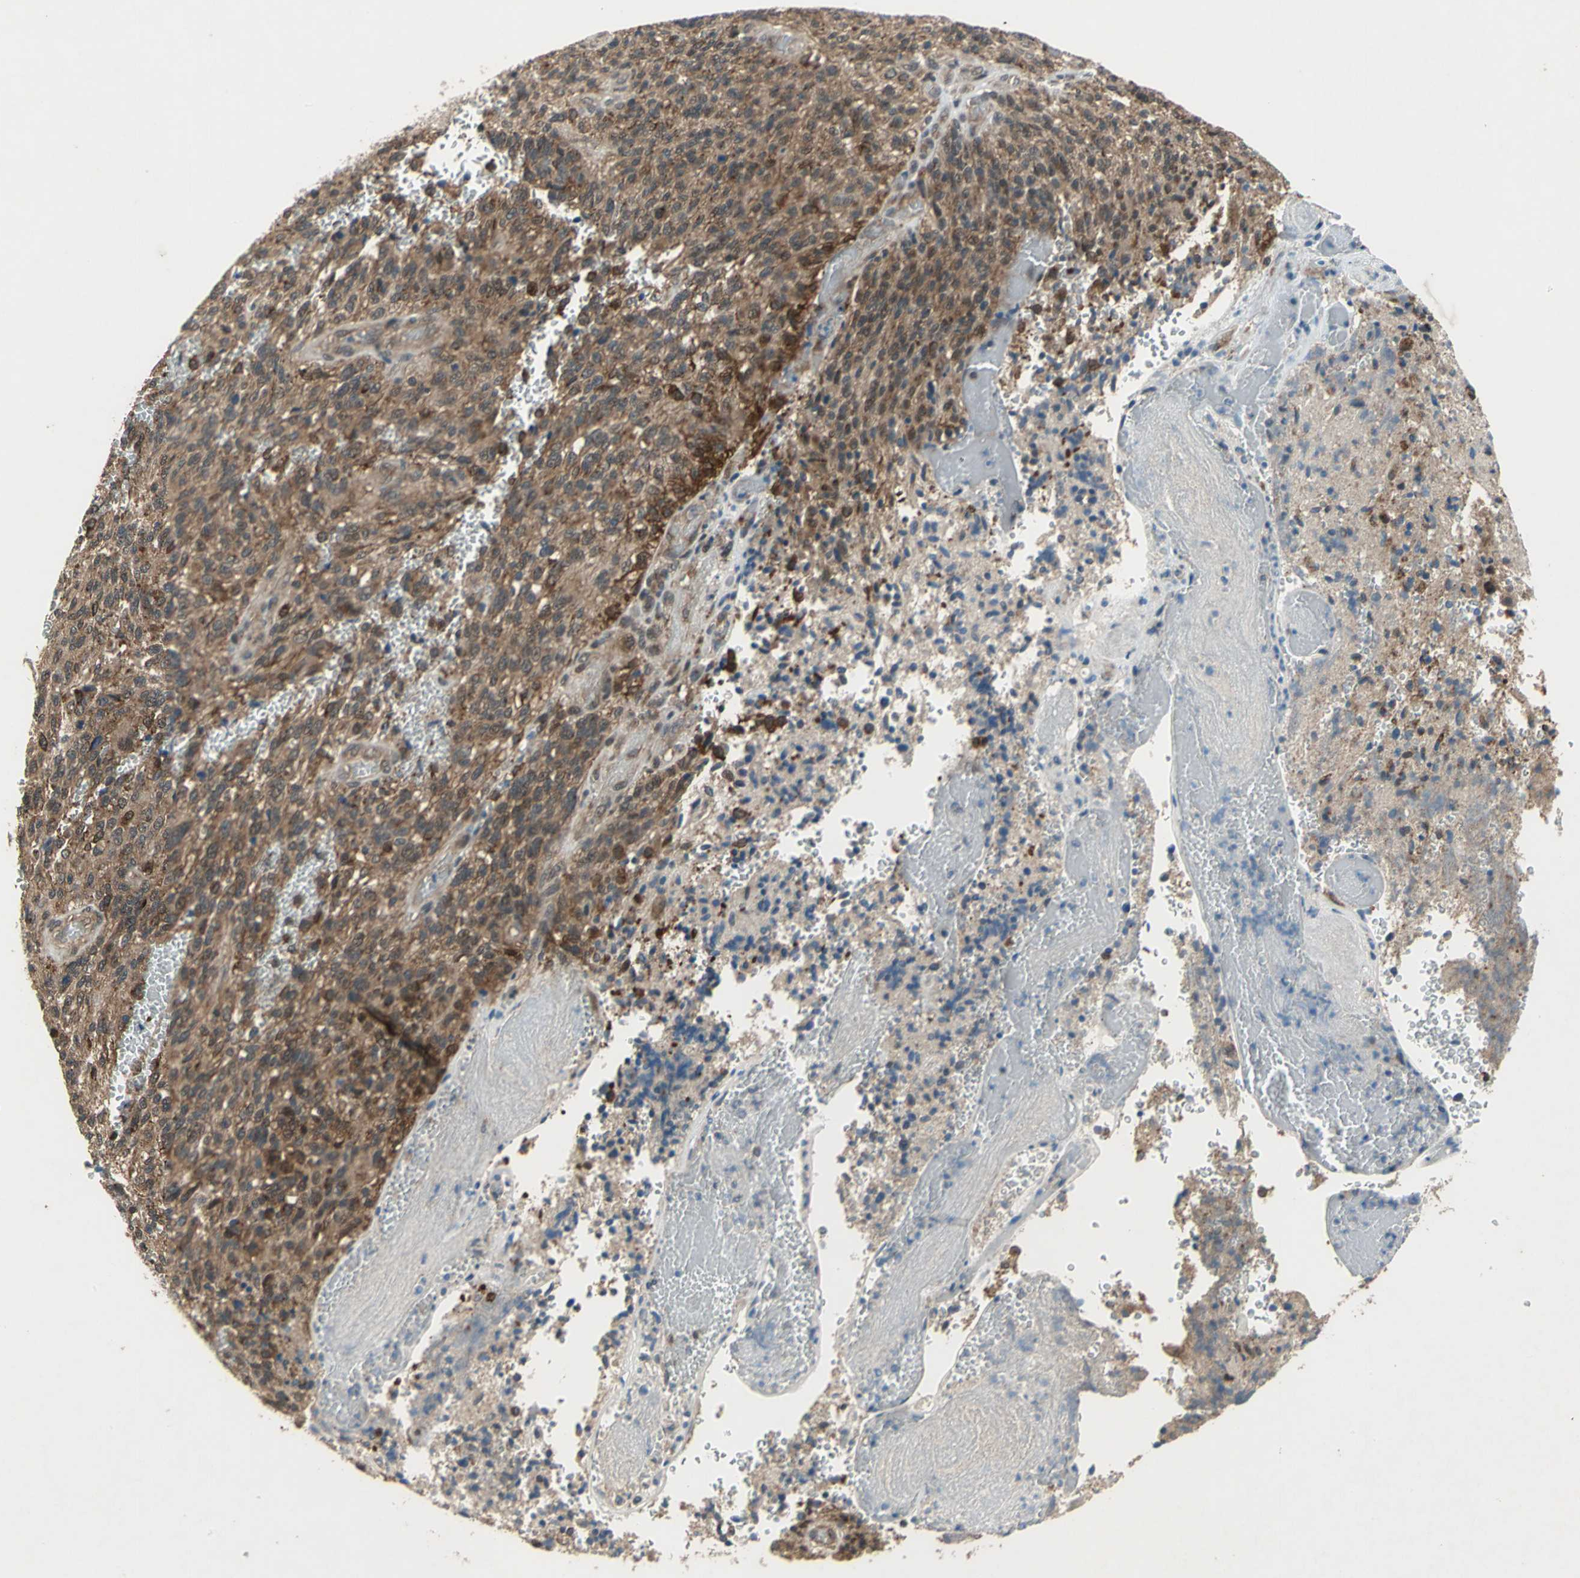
{"staining": {"intensity": "moderate", "quantity": ">75%", "location": "cytoplasmic/membranous"}, "tissue": "glioma", "cell_type": "Tumor cells", "image_type": "cancer", "snomed": [{"axis": "morphology", "description": "Normal tissue, NOS"}, {"axis": "morphology", "description": "Glioma, malignant, High grade"}, {"axis": "topography", "description": "Cerebral cortex"}], "caption": "Brown immunohistochemical staining in human malignant glioma (high-grade) reveals moderate cytoplasmic/membranous expression in about >75% of tumor cells.", "gene": "NFKBIE", "patient": {"sex": "male", "age": 56}}